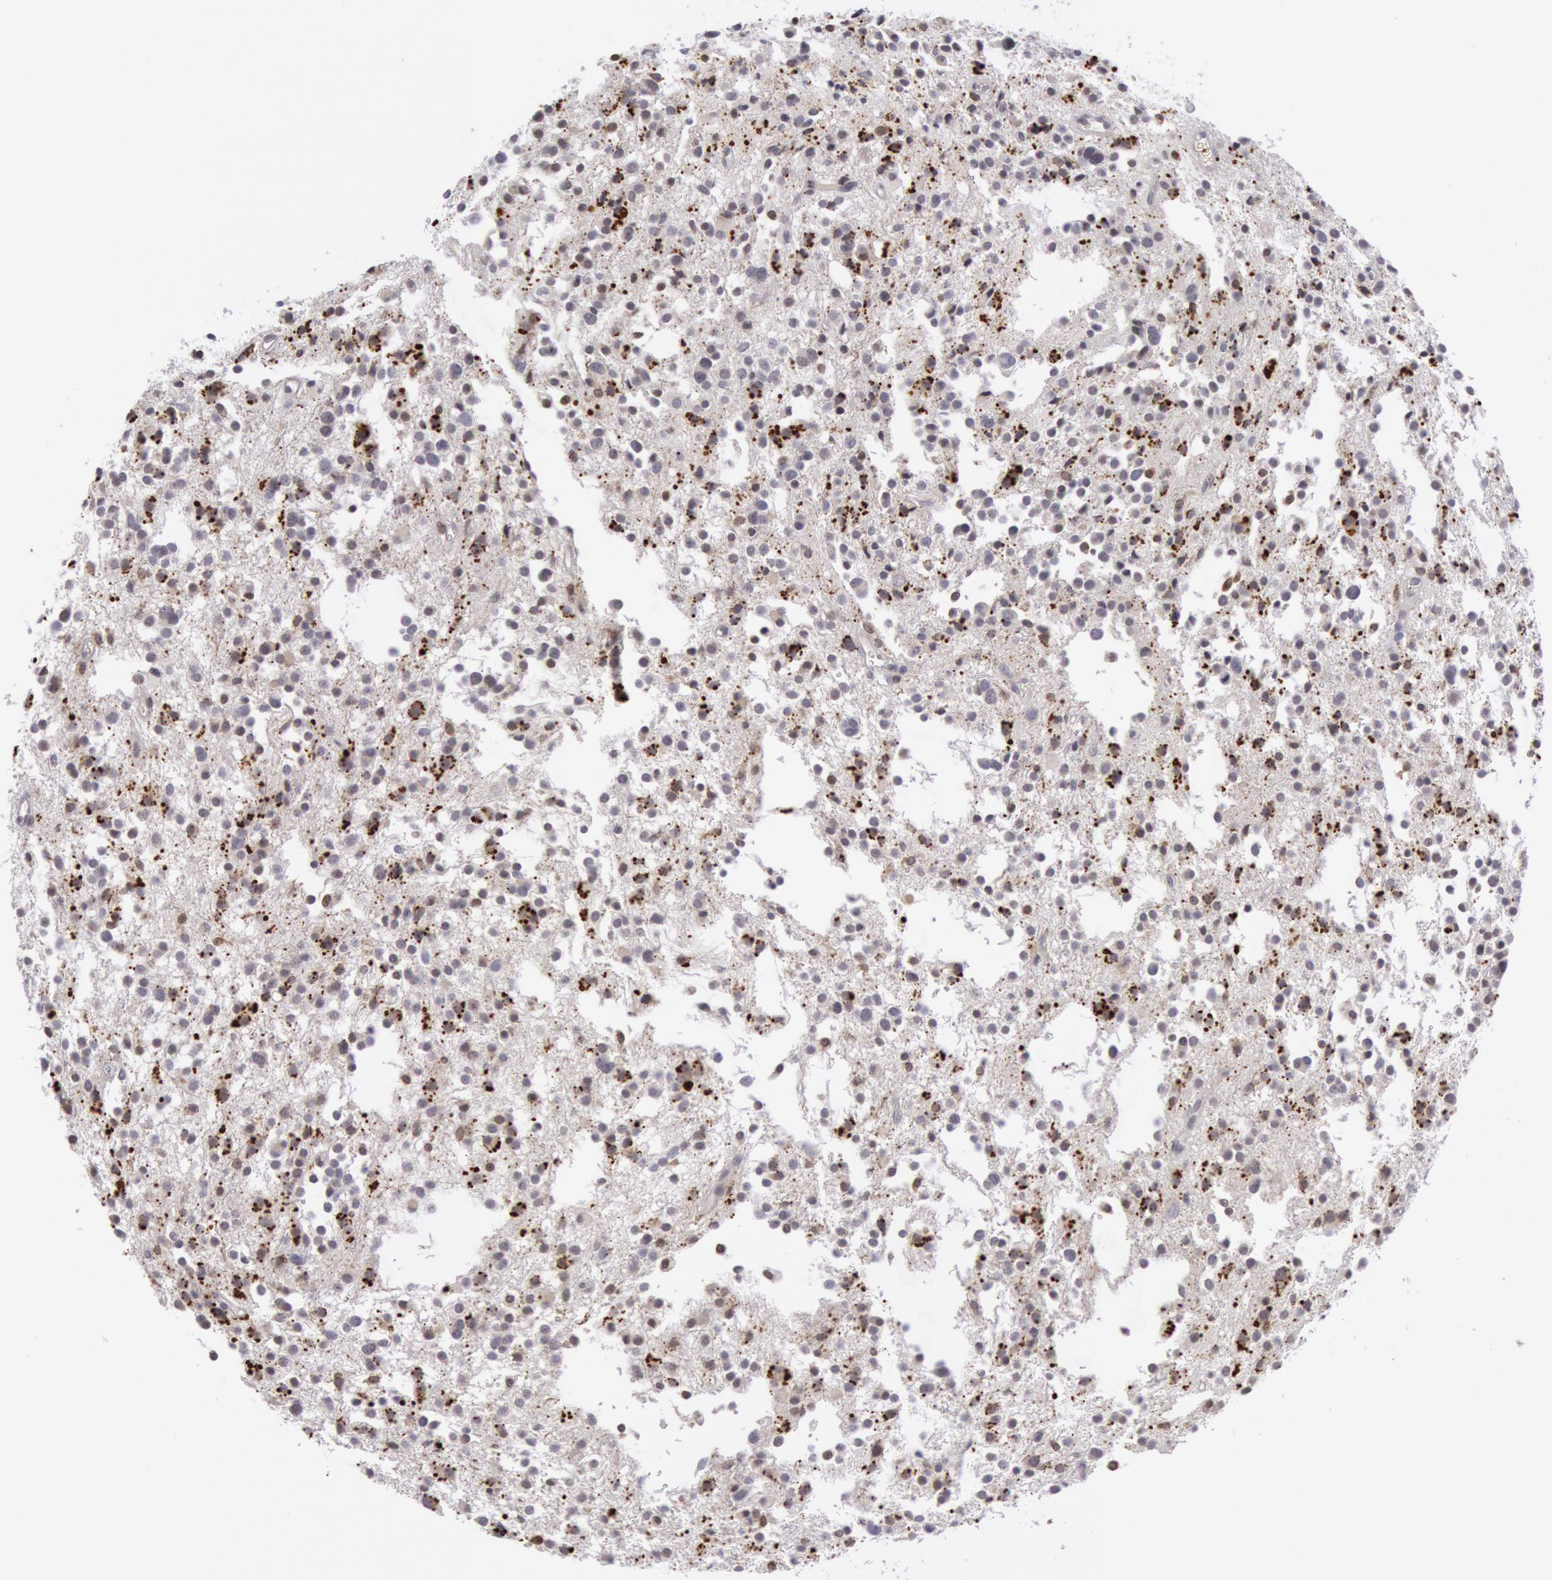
{"staining": {"intensity": "moderate", "quantity": "<25%", "location": "cytoplasmic/membranous"}, "tissue": "glioma", "cell_type": "Tumor cells", "image_type": "cancer", "snomed": [{"axis": "morphology", "description": "Glioma, malignant, Low grade"}, {"axis": "topography", "description": "Brain"}], "caption": "This histopathology image shows IHC staining of glioma, with low moderate cytoplasmic/membranous expression in about <25% of tumor cells.", "gene": "PTGS2", "patient": {"sex": "female", "age": 36}}